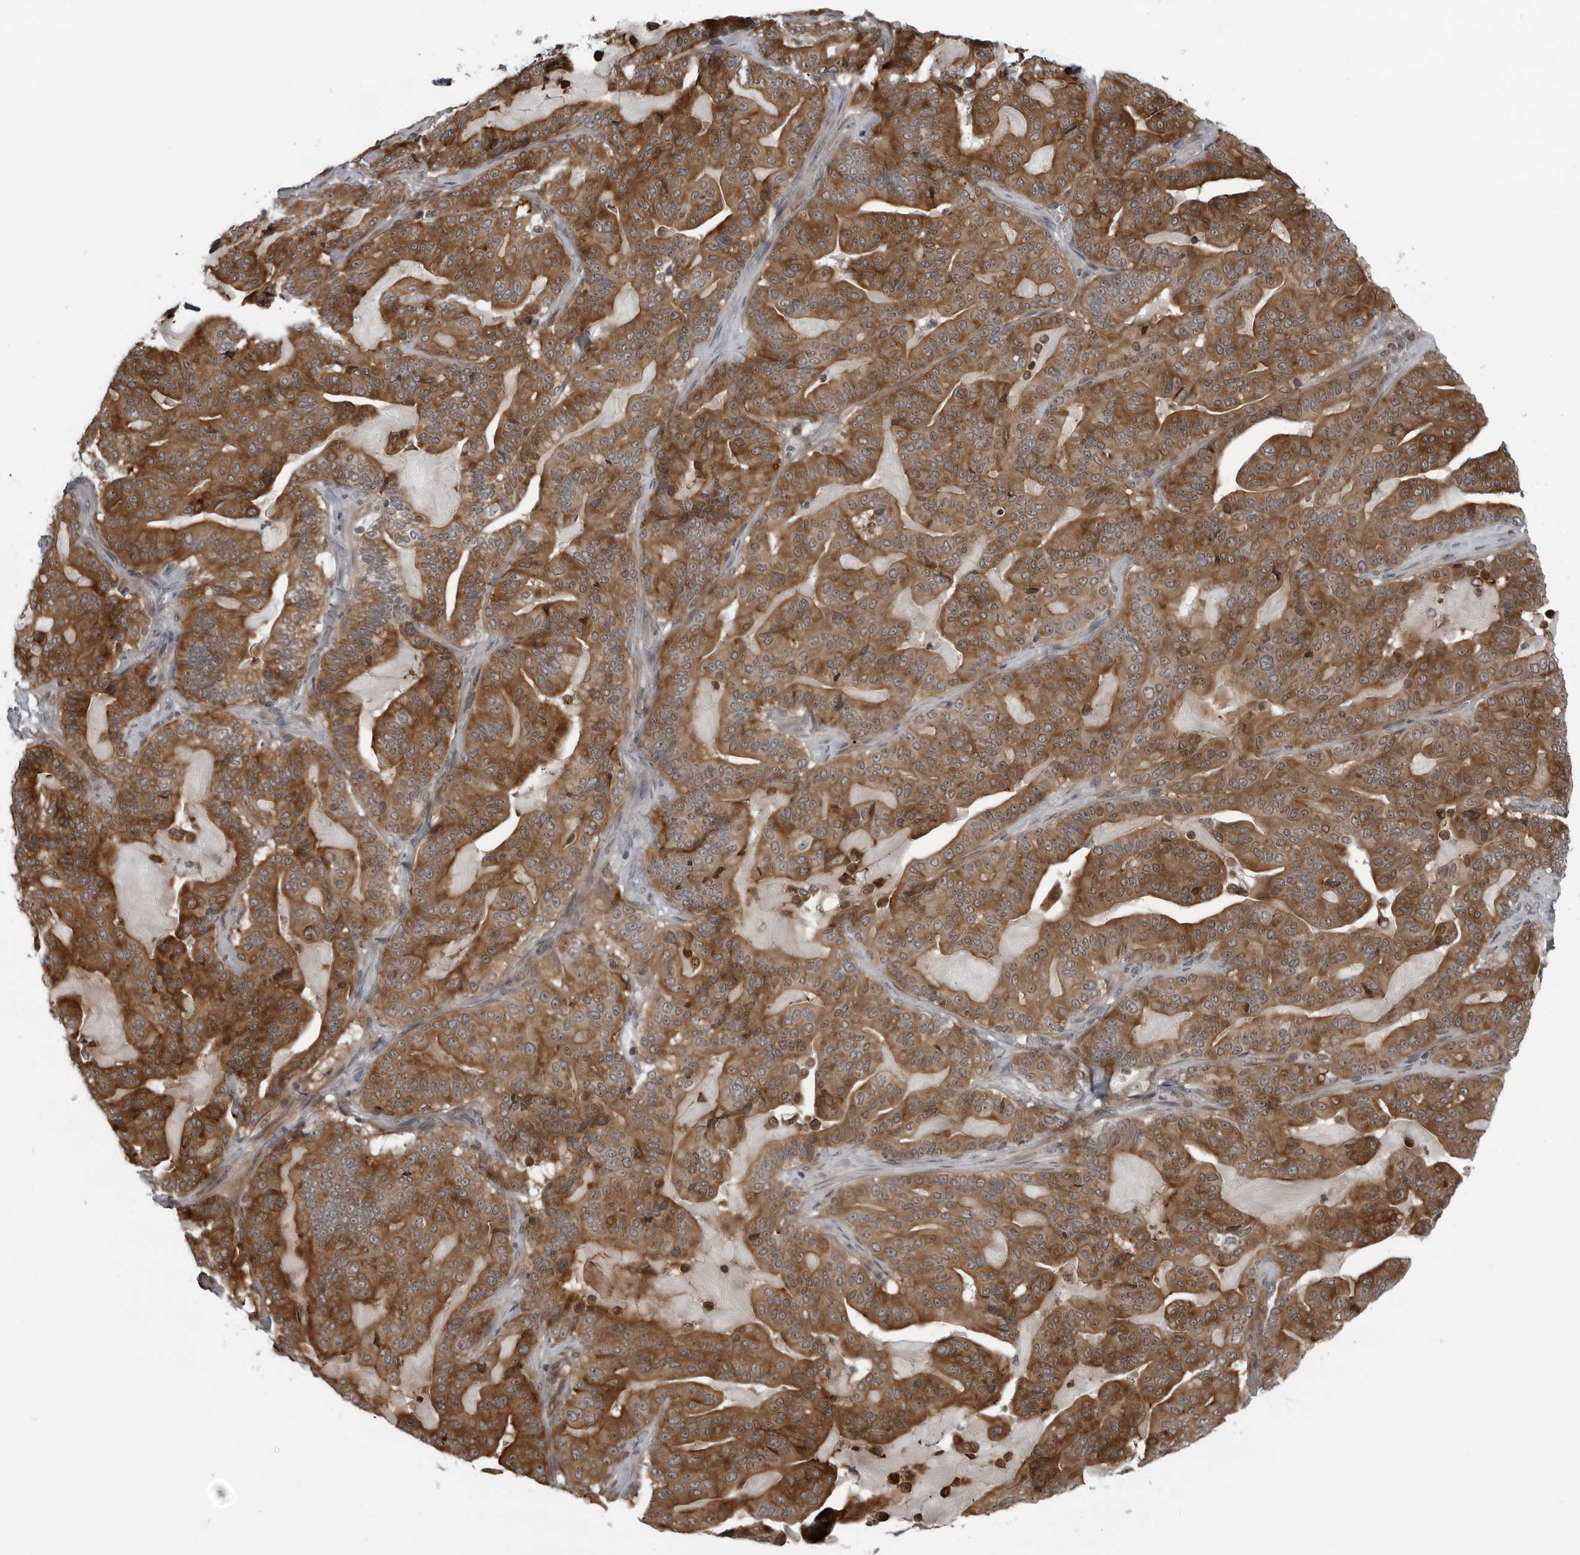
{"staining": {"intensity": "strong", "quantity": ">75%", "location": "cytoplasmic/membranous"}, "tissue": "pancreatic cancer", "cell_type": "Tumor cells", "image_type": "cancer", "snomed": [{"axis": "morphology", "description": "Adenocarcinoma, NOS"}, {"axis": "topography", "description": "Pancreas"}], "caption": "A brown stain highlights strong cytoplasmic/membranous staining of a protein in human adenocarcinoma (pancreatic) tumor cells.", "gene": "FAM102B", "patient": {"sex": "male", "age": 63}}